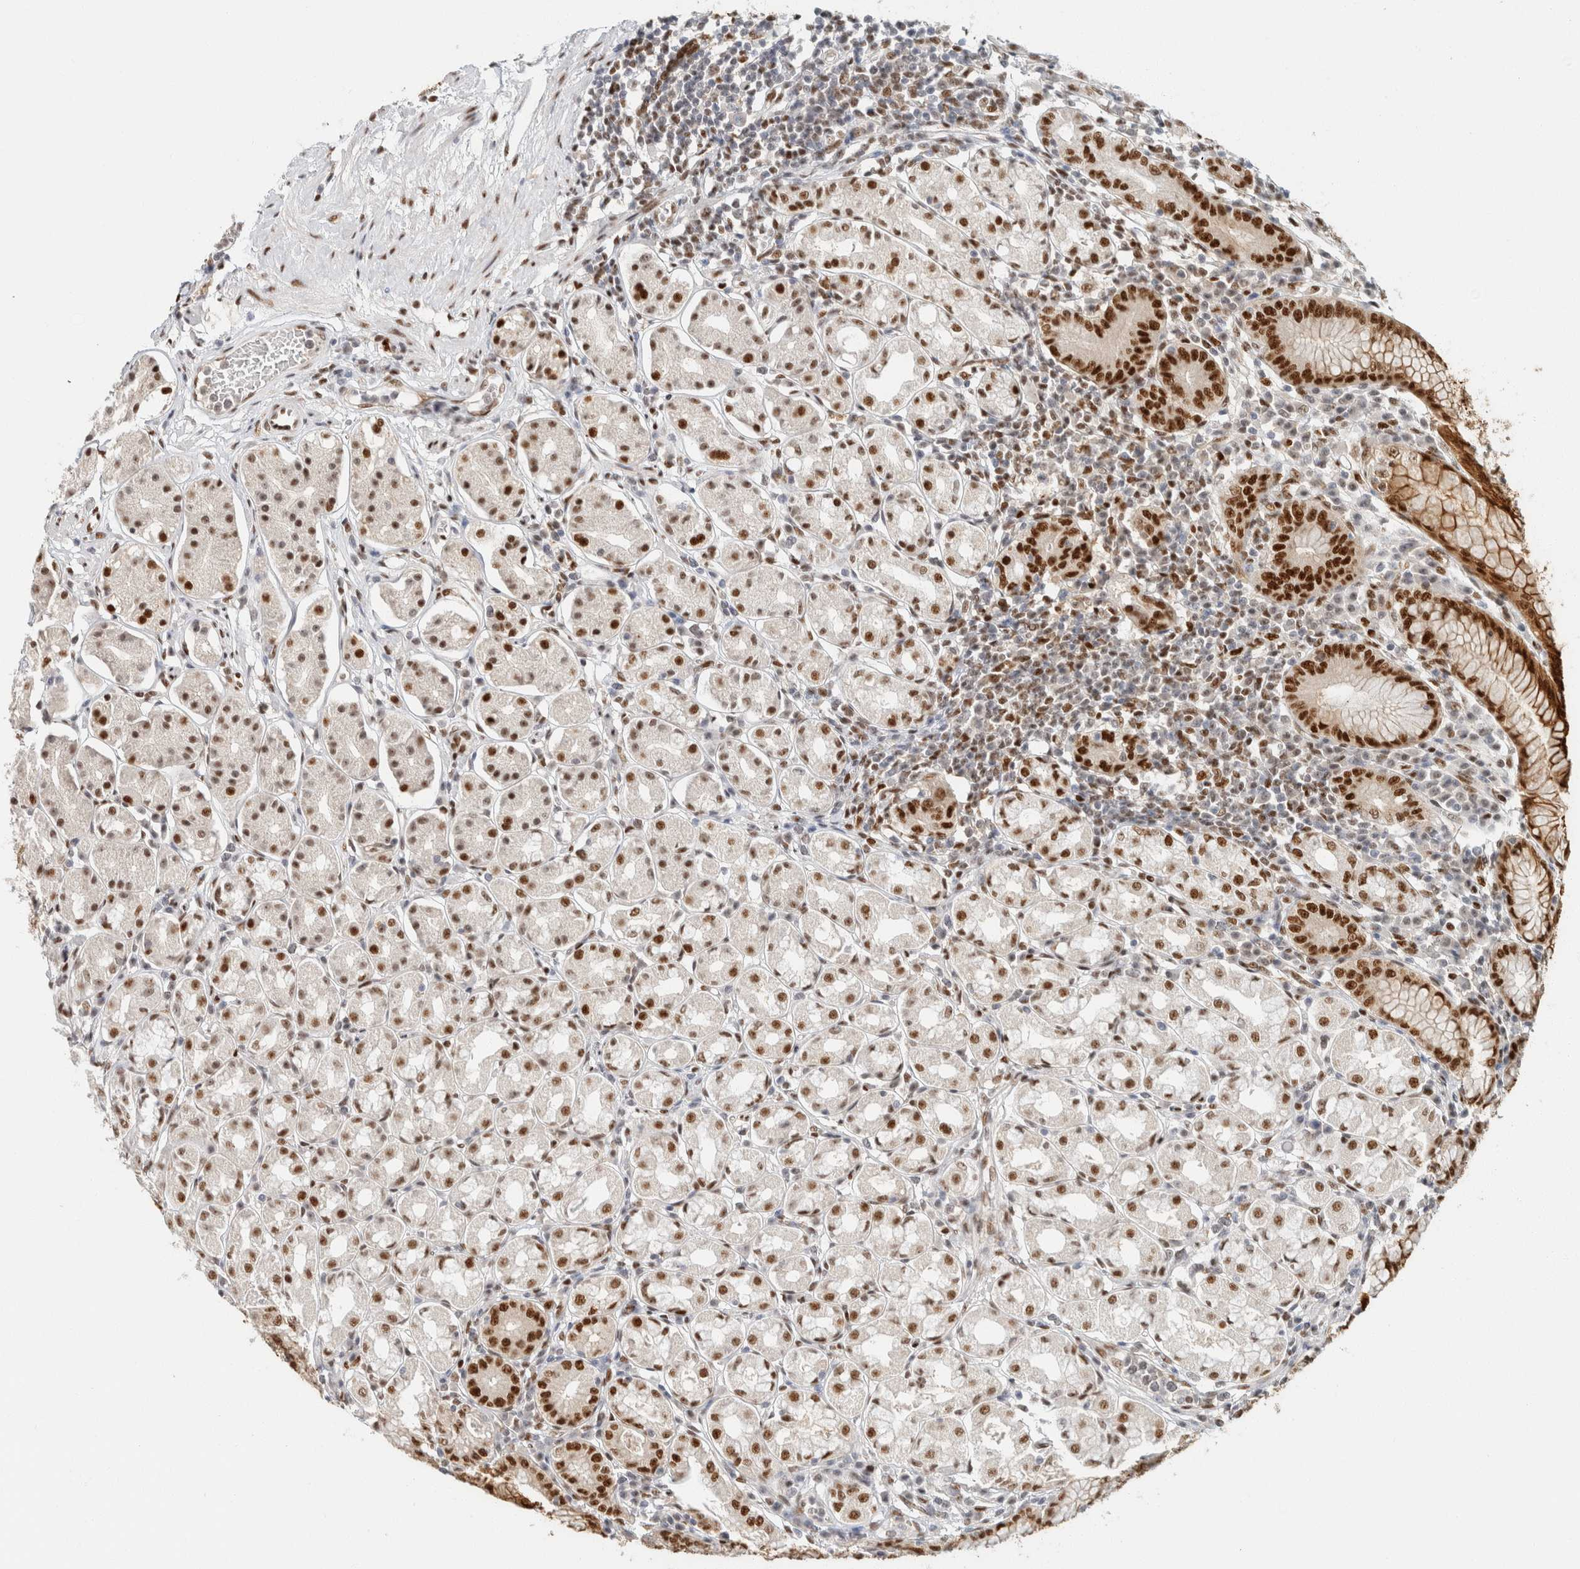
{"staining": {"intensity": "strong", "quantity": "25%-75%", "location": "cytoplasmic/membranous,nuclear"}, "tissue": "stomach", "cell_type": "Glandular cells", "image_type": "normal", "snomed": [{"axis": "morphology", "description": "Normal tissue, NOS"}, {"axis": "topography", "description": "Stomach"}, {"axis": "topography", "description": "Stomach, lower"}], "caption": "About 25%-75% of glandular cells in unremarkable stomach display strong cytoplasmic/membranous,nuclear protein positivity as visualized by brown immunohistochemical staining.", "gene": "ZNF768", "patient": {"sex": "female", "age": 56}}